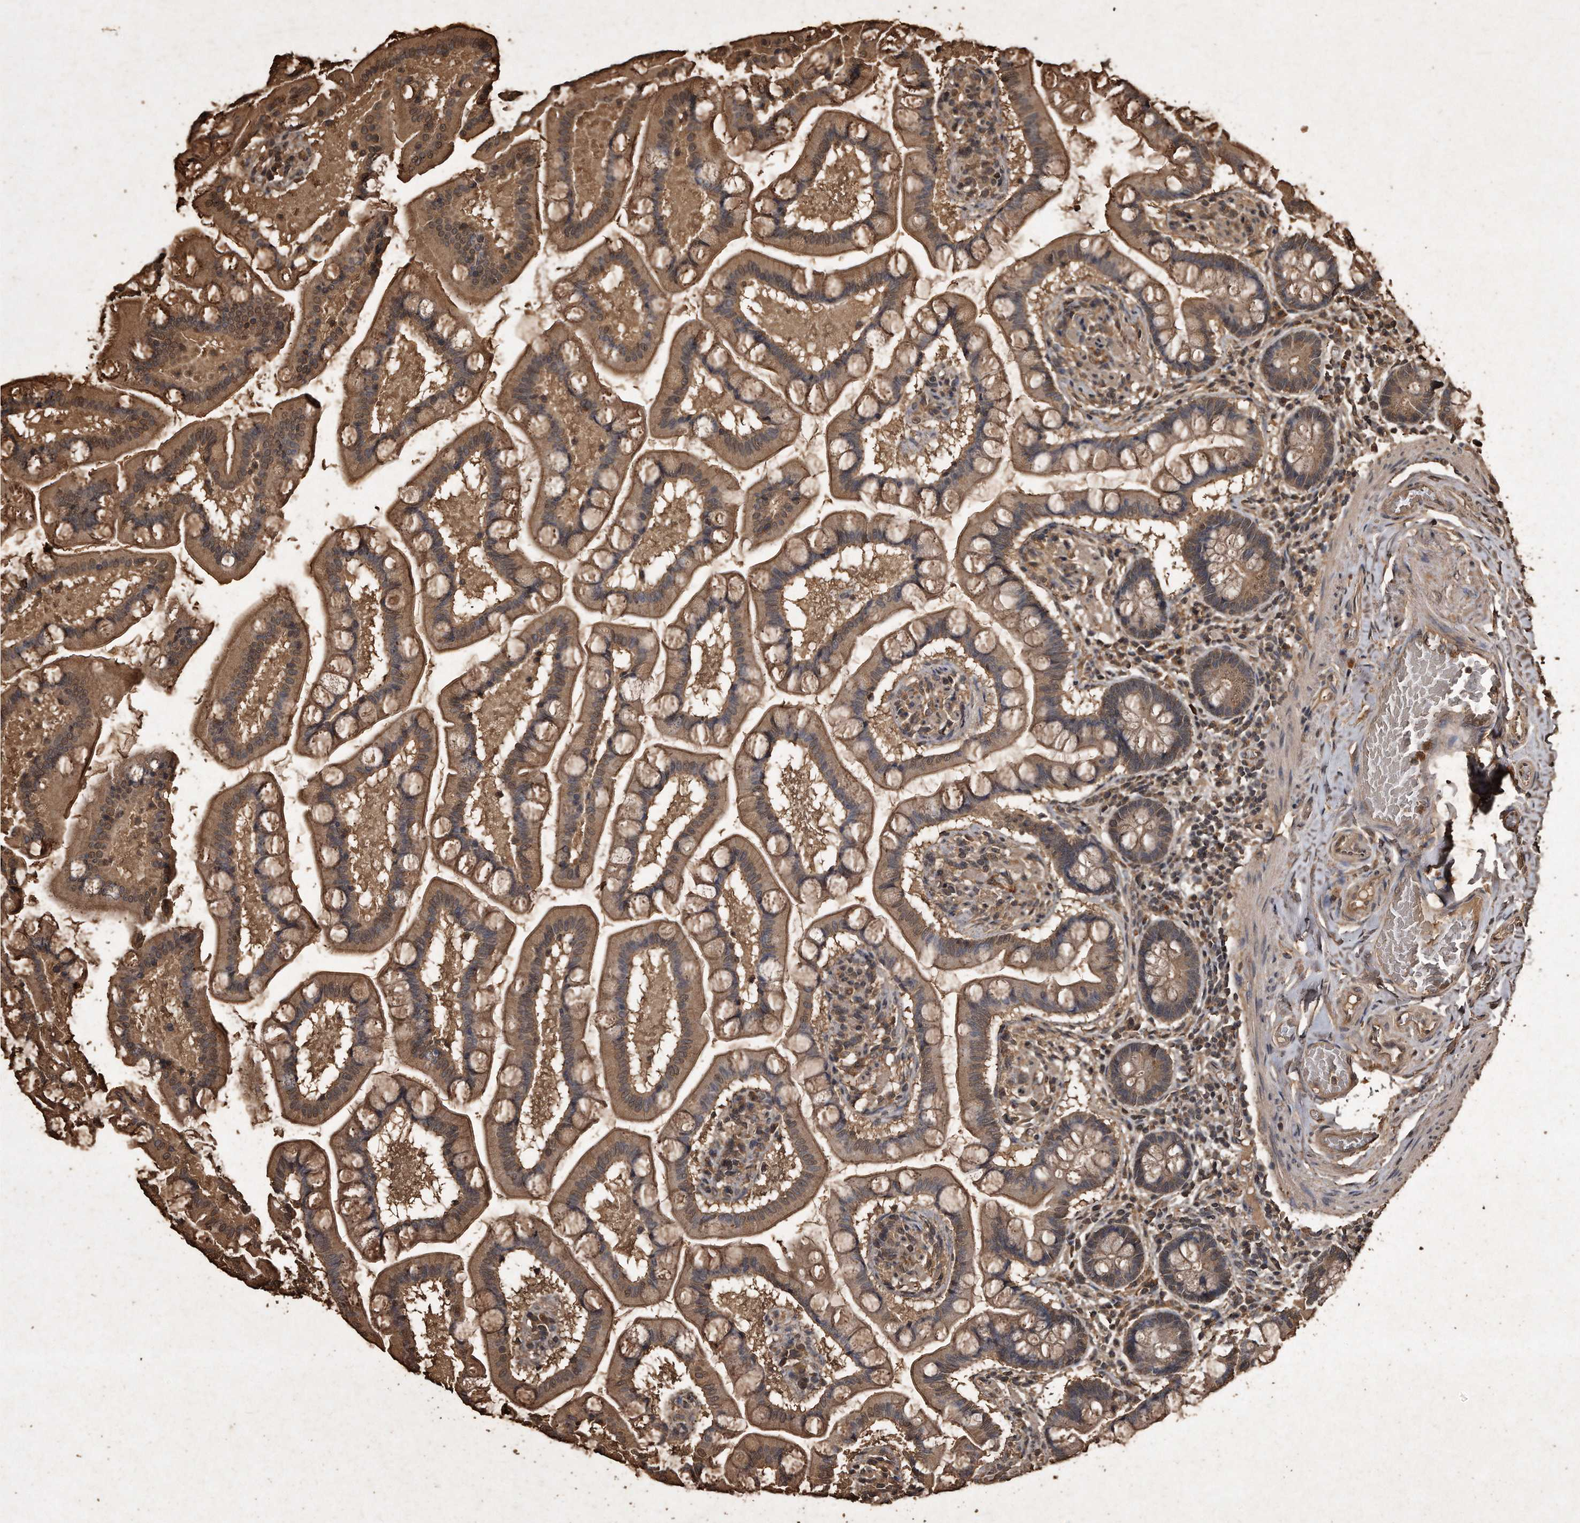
{"staining": {"intensity": "moderate", "quantity": ">75%", "location": "cytoplasmic/membranous"}, "tissue": "small intestine", "cell_type": "Glandular cells", "image_type": "normal", "snomed": [{"axis": "morphology", "description": "Normal tissue, NOS"}, {"axis": "topography", "description": "Small intestine"}], "caption": "A brown stain labels moderate cytoplasmic/membranous positivity of a protein in glandular cells of normal human small intestine. The staining was performed using DAB (3,3'-diaminobenzidine) to visualize the protein expression in brown, while the nuclei were stained in blue with hematoxylin (Magnification: 20x).", "gene": "CFLAR", "patient": {"sex": "male", "age": 41}}